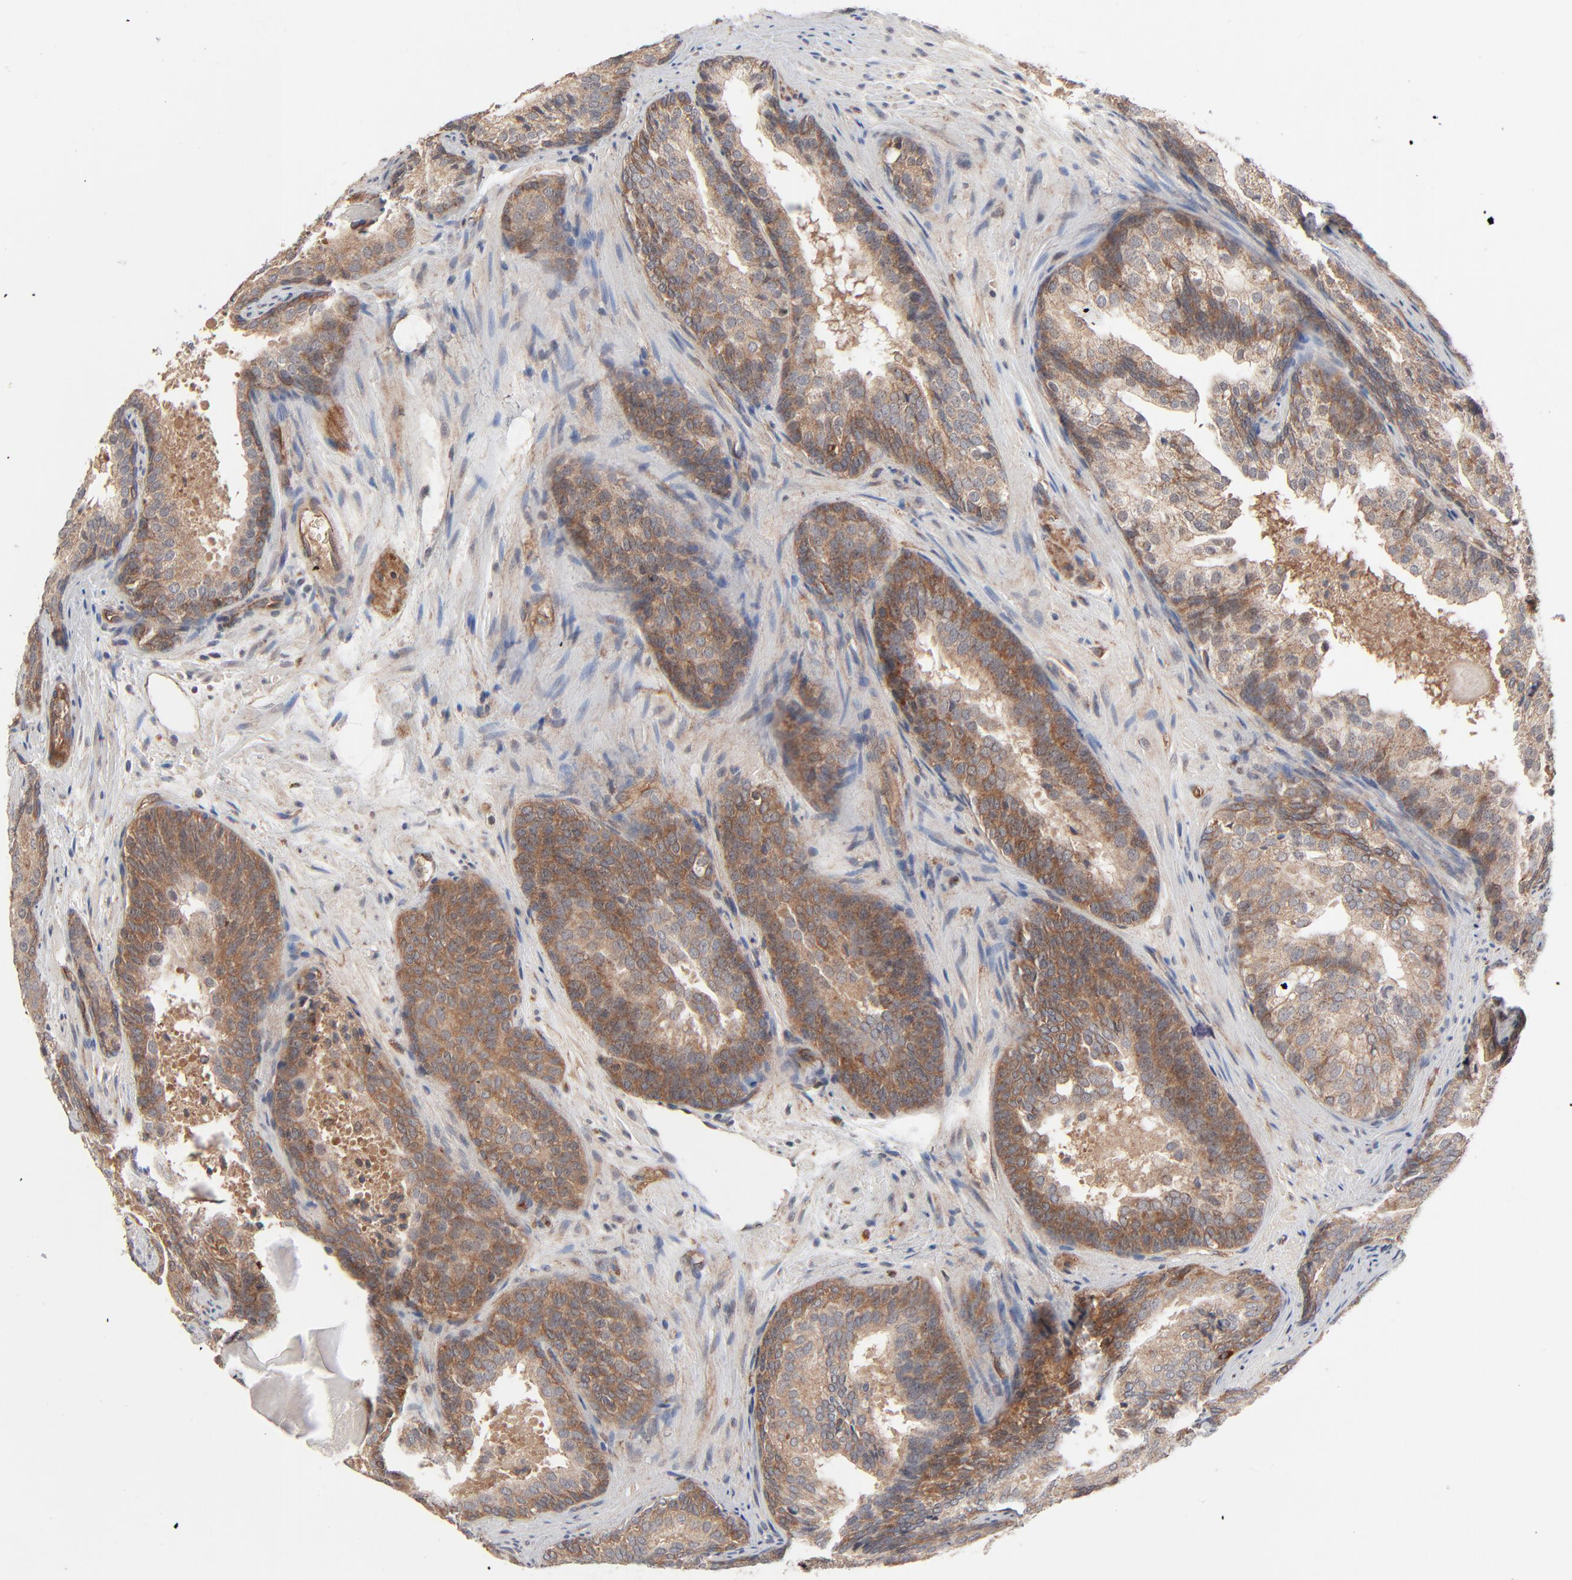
{"staining": {"intensity": "moderate", "quantity": ">75%", "location": "cytoplasmic/membranous"}, "tissue": "prostate cancer", "cell_type": "Tumor cells", "image_type": "cancer", "snomed": [{"axis": "morphology", "description": "Adenocarcinoma, Low grade"}, {"axis": "topography", "description": "Prostate"}], "caption": "Prostate cancer tissue exhibits moderate cytoplasmic/membranous expression in about >75% of tumor cells, visualized by immunohistochemistry.", "gene": "ABLIM3", "patient": {"sex": "male", "age": 69}}